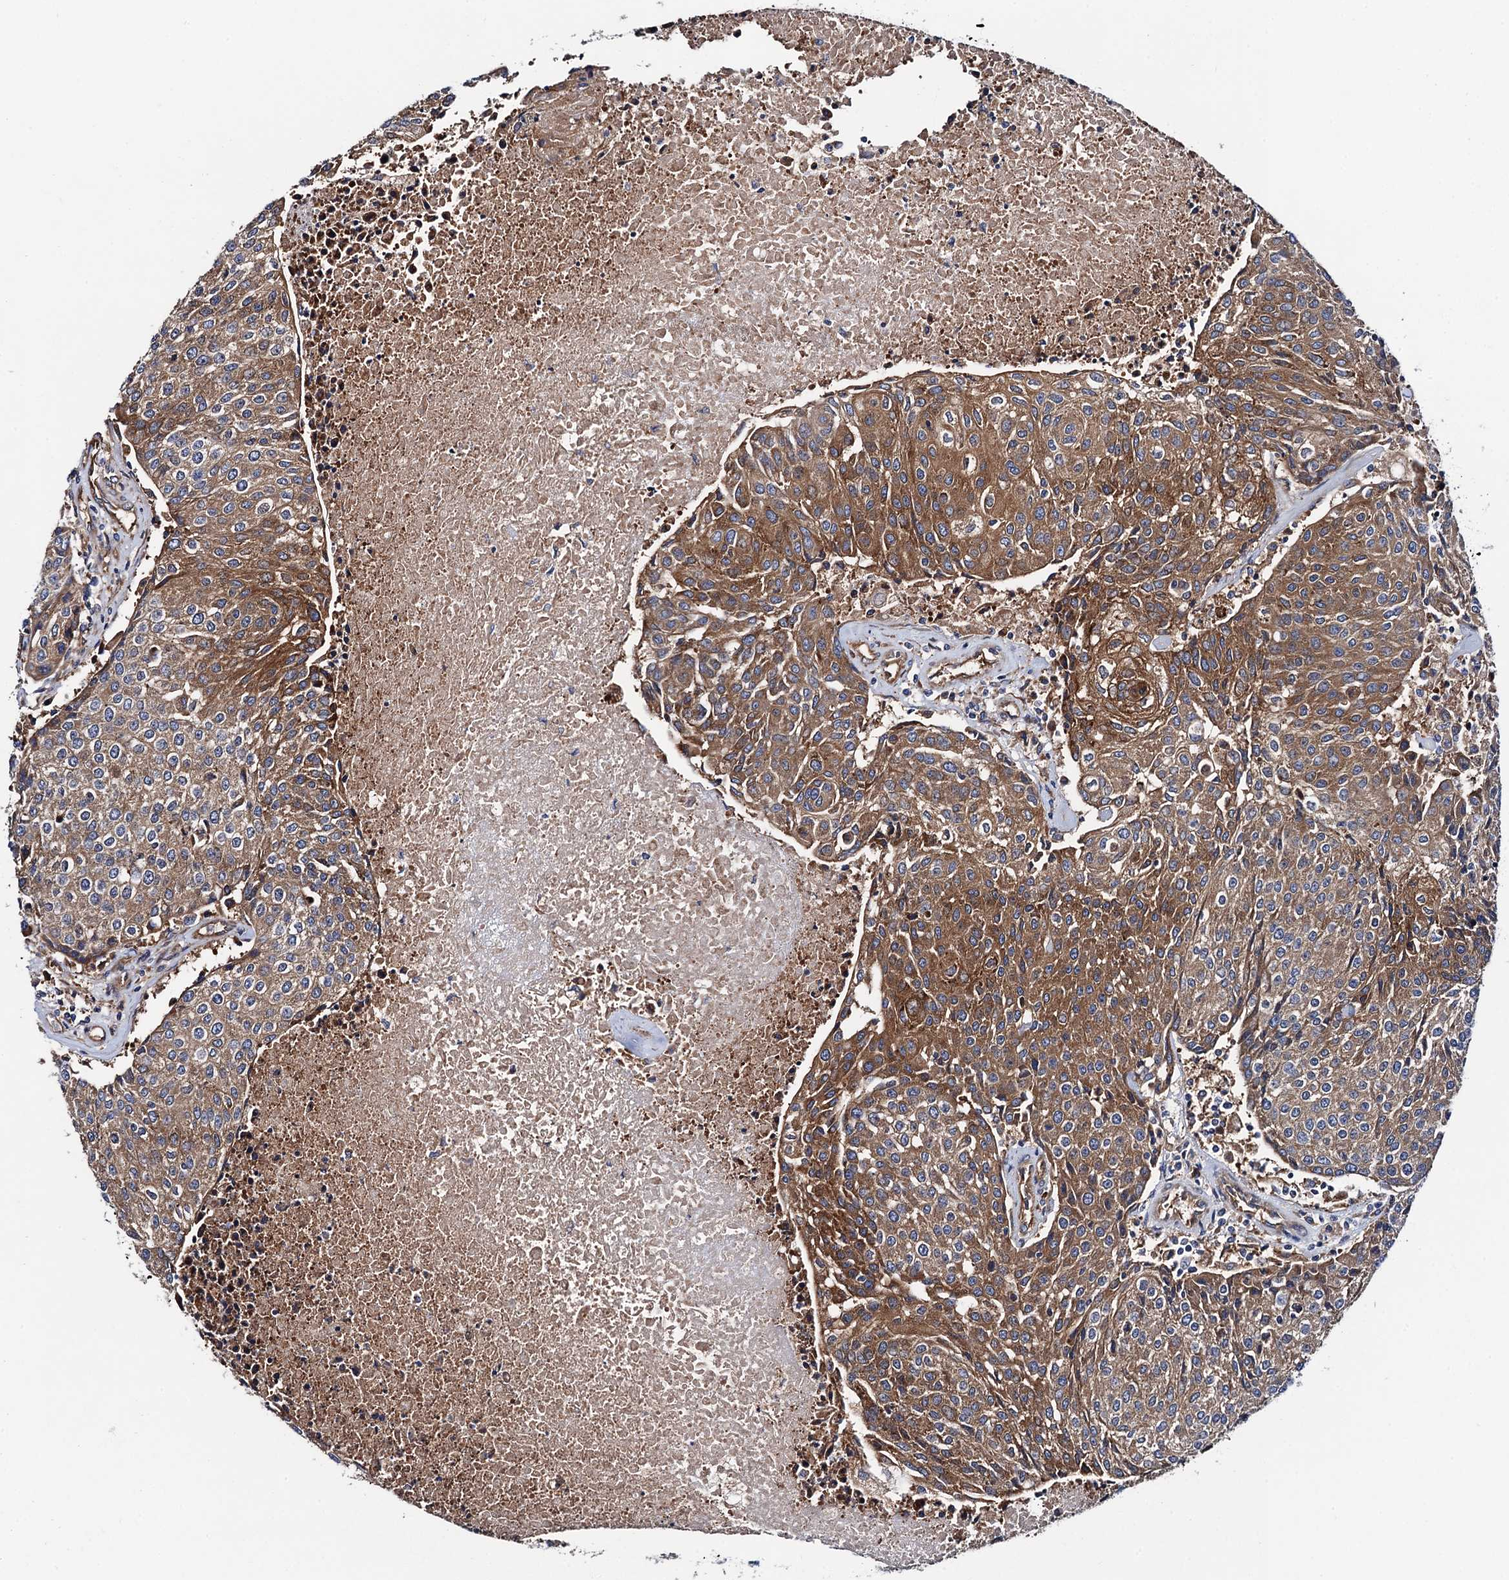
{"staining": {"intensity": "moderate", "quantity": ">75%", "location": "cytoplasmic/membranous"}, "tissue": "urothelial cancer", "cell_type": "Tumor cells", "image_type": "cancer", "snomed": [{"axis": "morphology", "description": "Urothelial carcinoma, High grade"}, {"axis": "topography", "description": "Urinary bladder"}], "caption": "Moderate cytoplasmic/membranous positivity is seen in approximately >75% of tumor cells in urothelial cancer. Using DAB (brown) and hematoxylin (blue) stains, captured at high magnification using brightfield microscopy.", "gene": "MRPL48", "patient": {"sex": "female", "age": 85}}